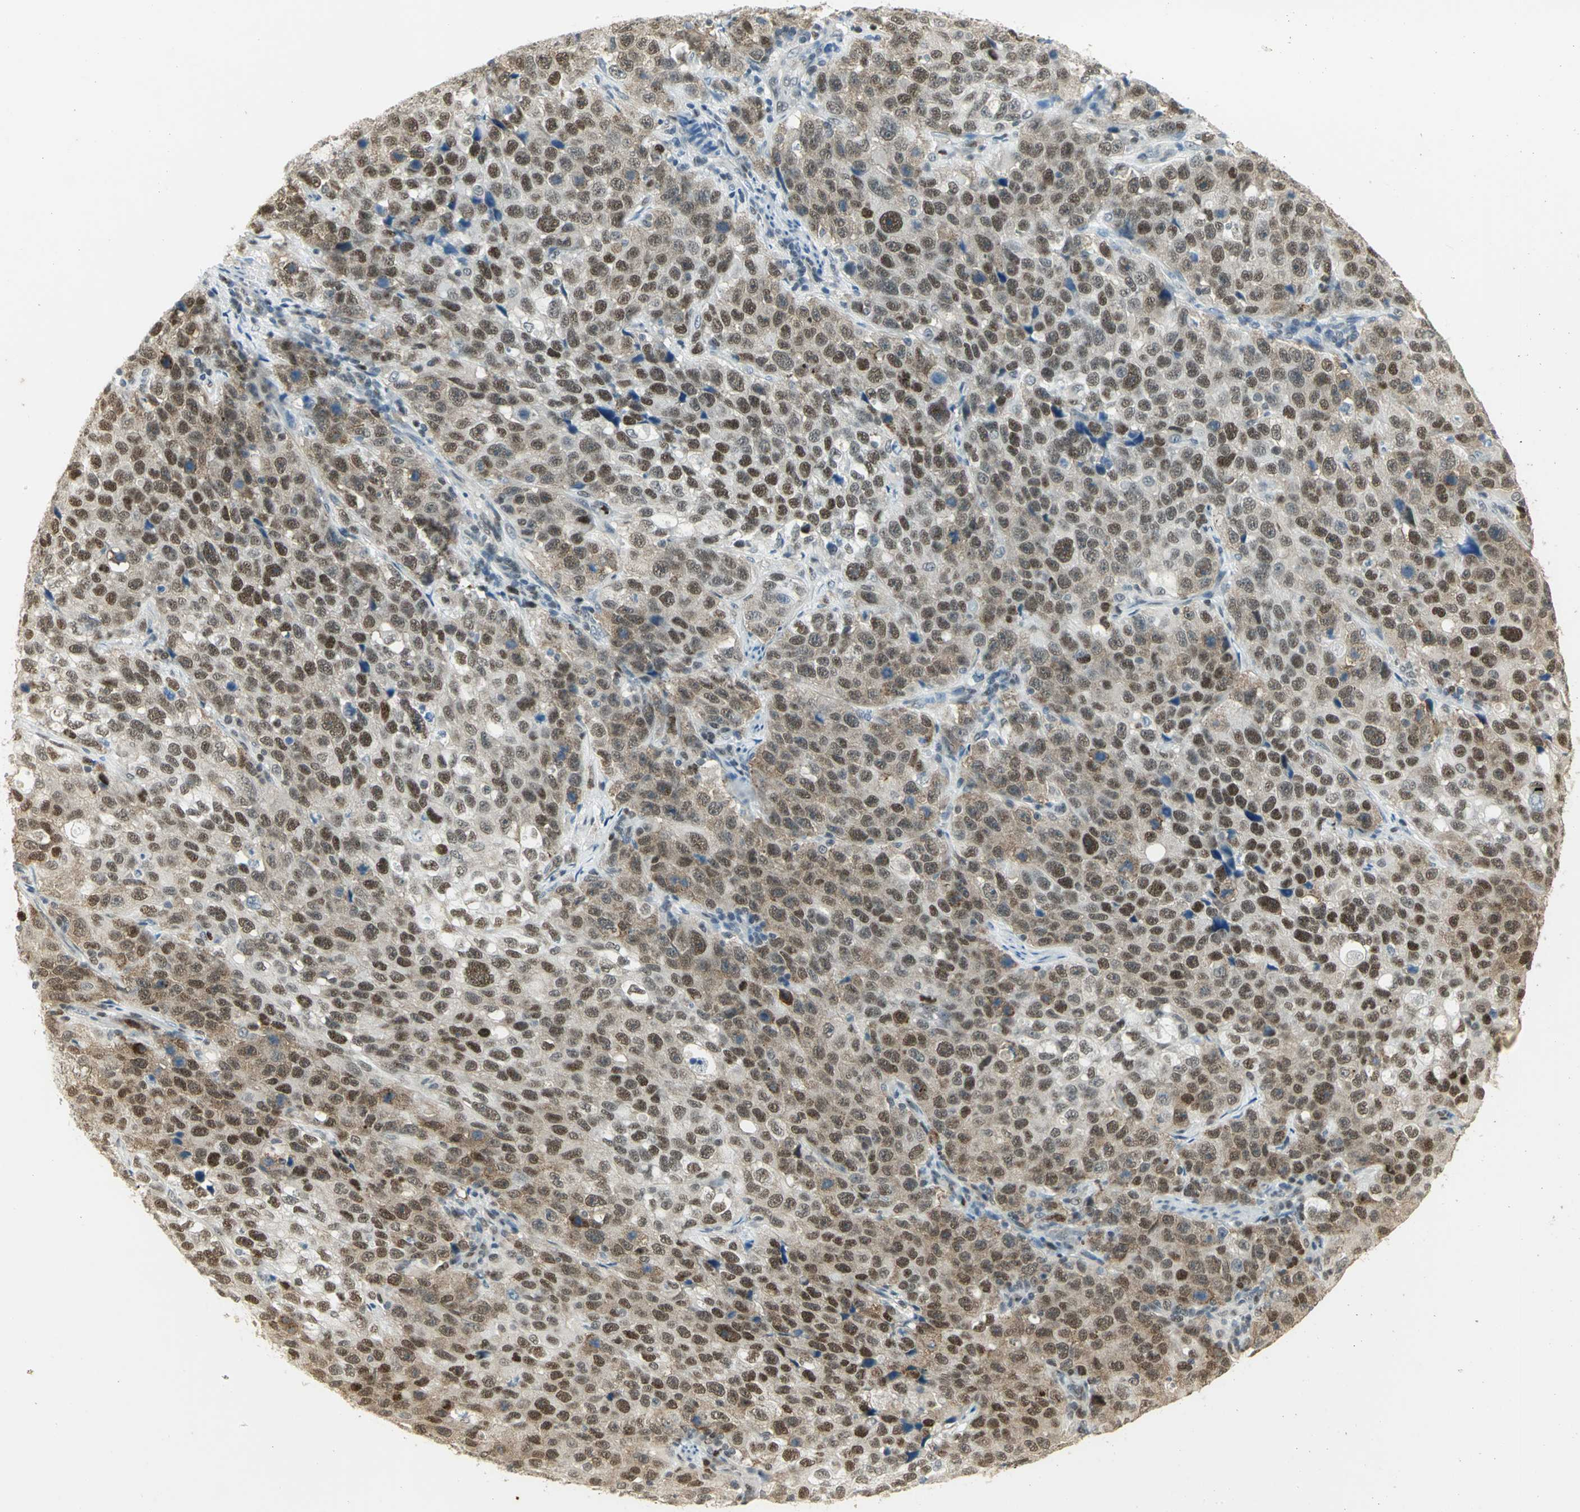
{"staining": {"intensity": "strong", "quantity": ">75%", "location": "nuclear"}, "tissue": "stomach cancer", "cell_type": "Tumor cells", "image_type": "cancer", "snomed": [{"axis": "morphology", "description": "Normal tissue, NOS"}, {"axis": "morphology", "description": "Adenocarcinoma, NOS"}, {"axis": "topography", "description": "Stomach"}], "caption": "A histopathology image showing strong nuclear expression in about >75% of tumor cells in stomach cancer, as visualized by brown immunohistochemical staining.", "gene": "AK6", "patient": {"sex": "male", "age": 48}}